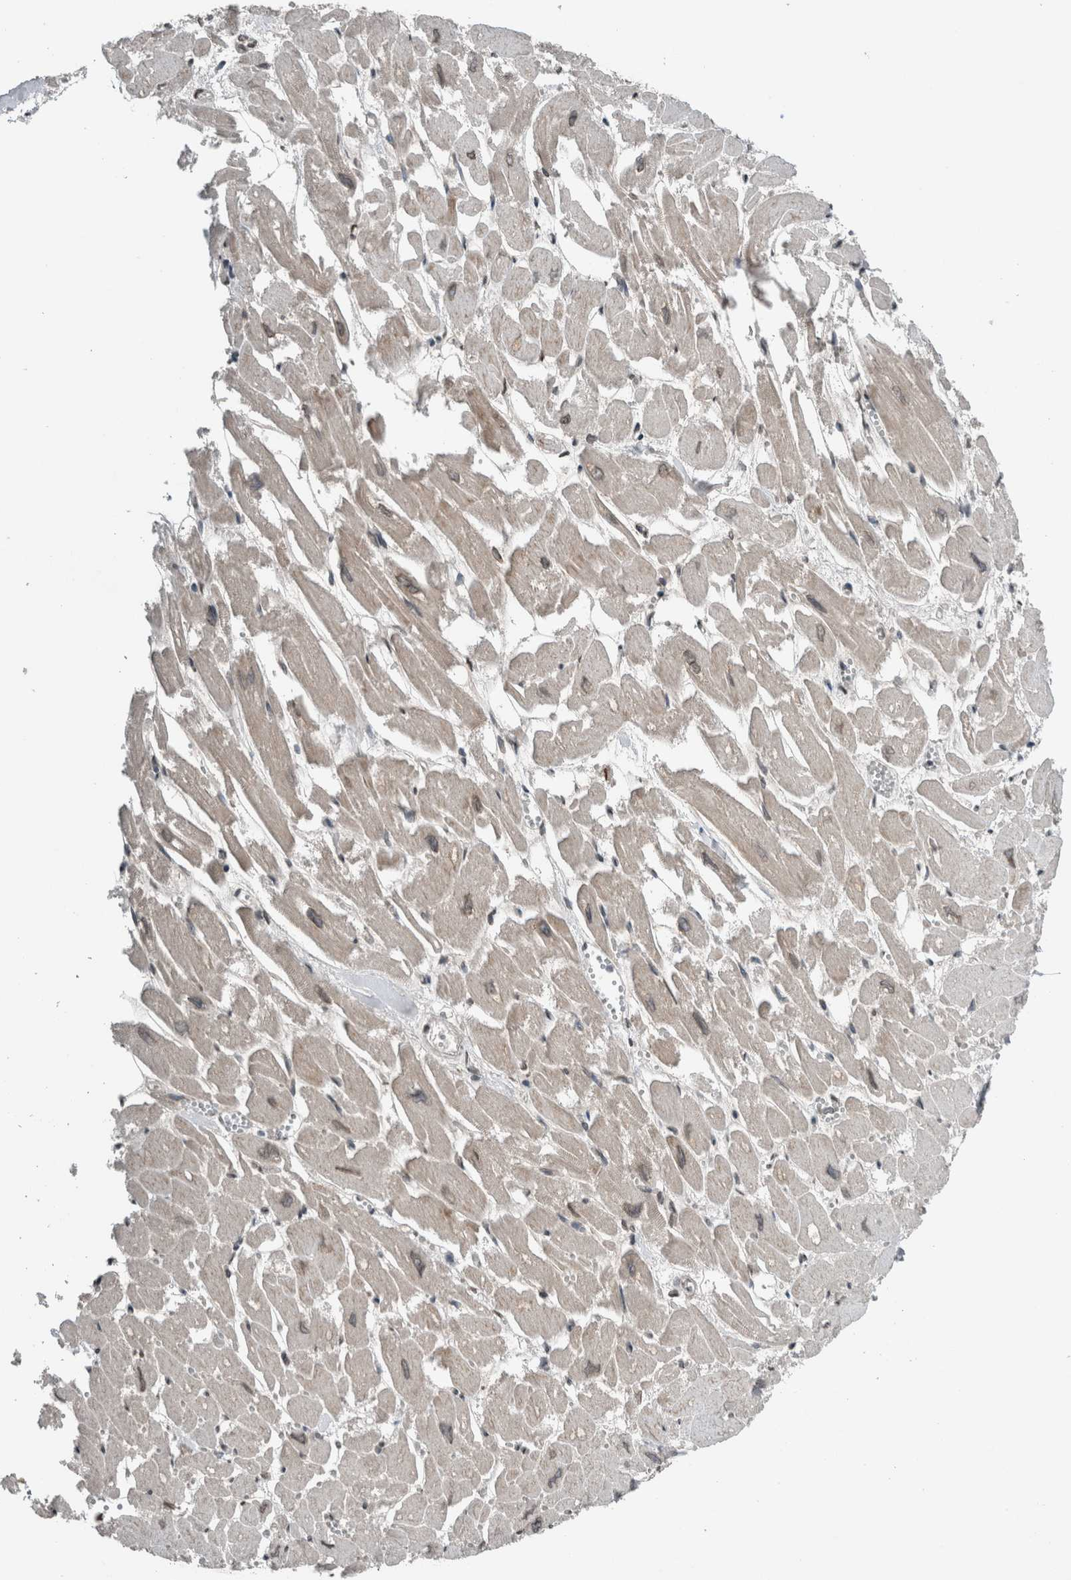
{"staining": {"intensity": "weak", "quantity": "<25%", "location": "nuclear"}, "tissue": "heart muscle", "cell_type": "Cardiomyocytes", "image_type": "normal", "snomed": [{"axis": "morphology", "description": "Normal tissue, NOS"}, {"axis": "topography", "description": "Heart"}], "caption": "DAB (3,3'-diaminobenzidine) immunohistochemical staining of unremarkable heart muscle reveals no significant staining in cardiomyocytes. (Immunohistochemistry, brightfield microscopy, high magnification).", "gene": "SPAG7", "patient": {"sex": "male", "age": 54}}